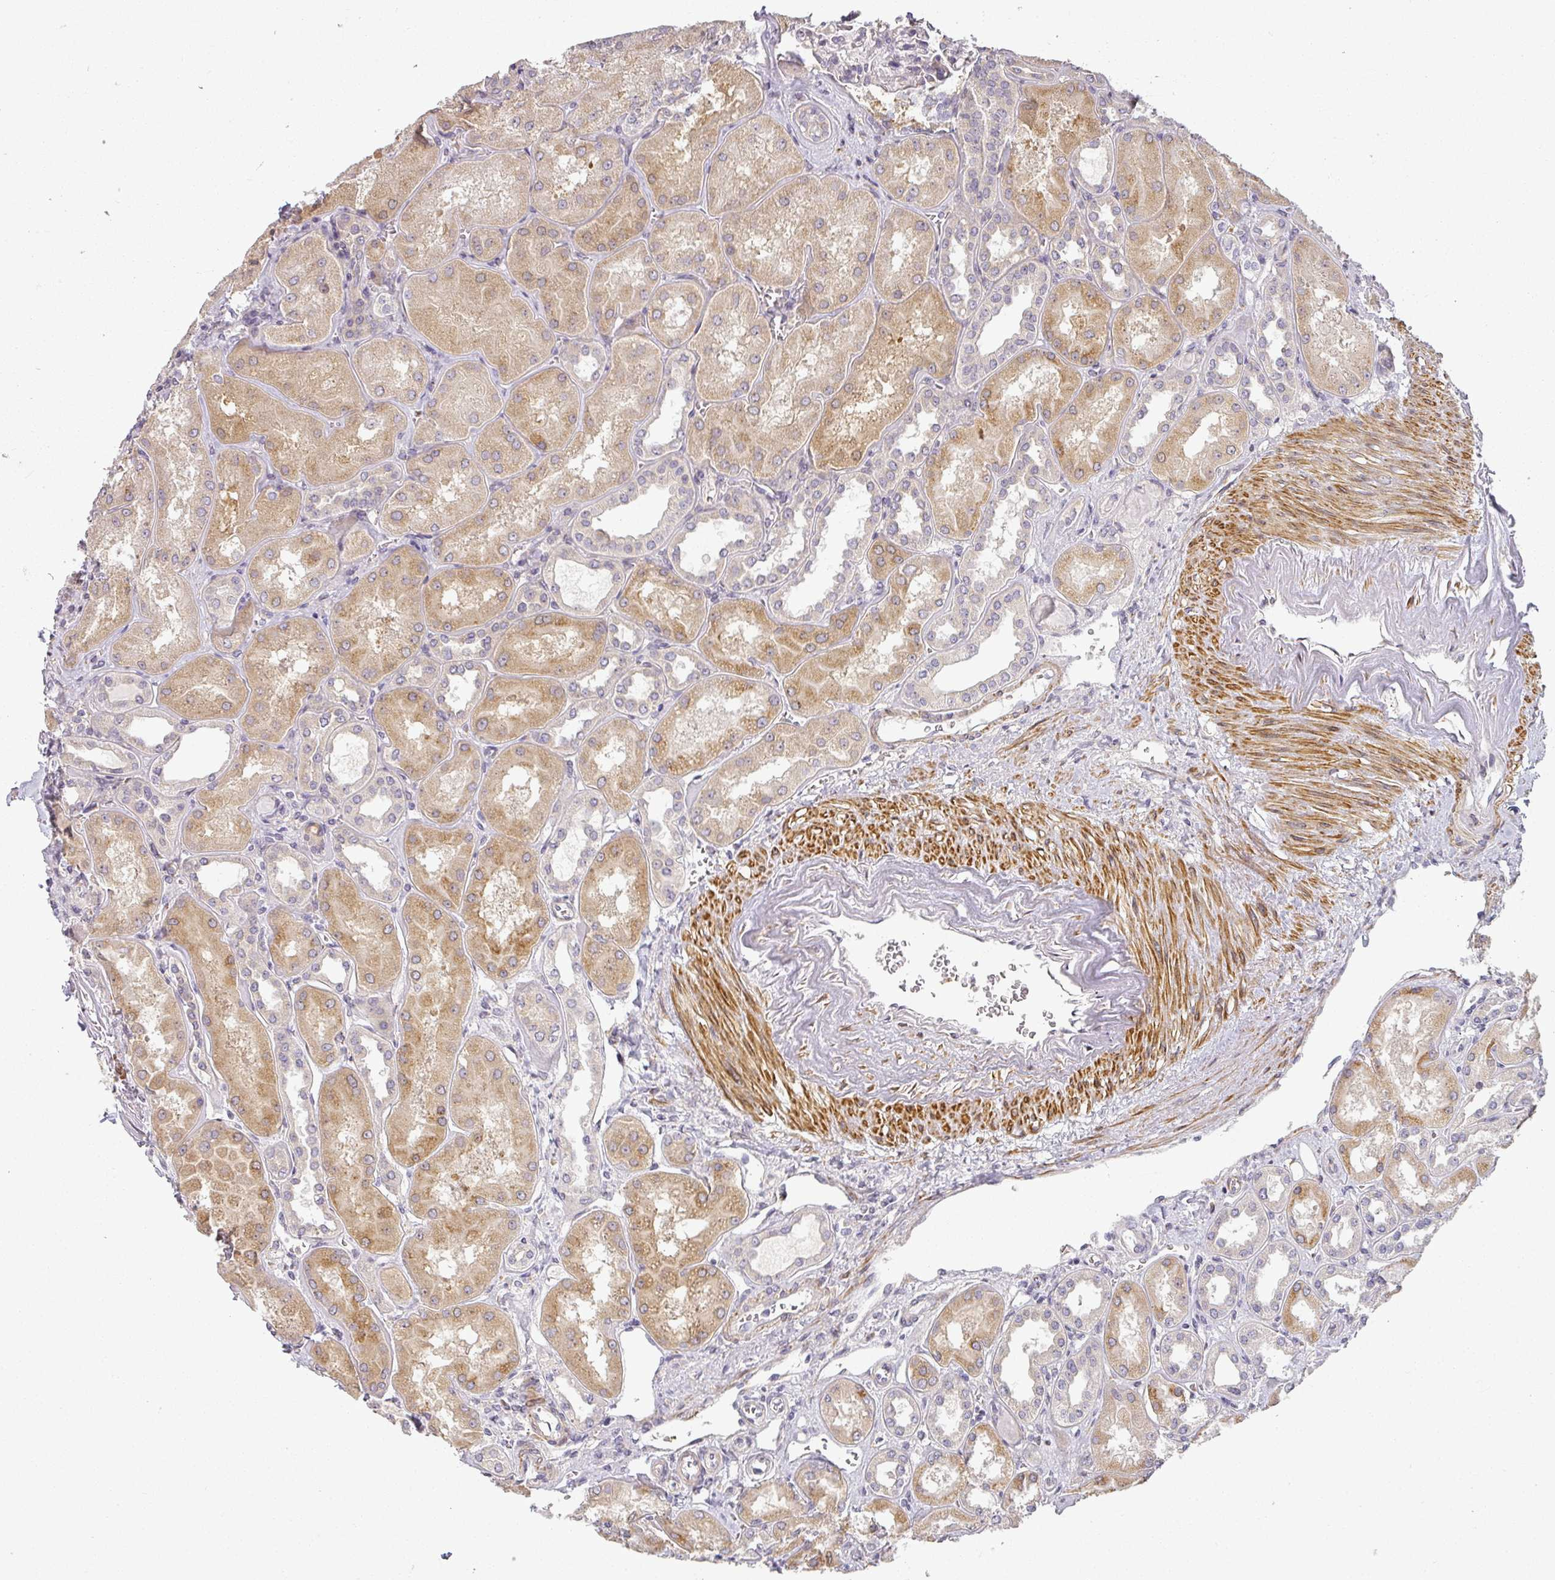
{"staining": {"intensity": "negative", "quantity": "none", "location": "none"}, "tissue": "kidney", "cell_type": "Cells in glomeruli", "image_type": "normal", "snomed": [{"axis": "morphology", "description": "Normal tissue, NOS"}, {"axis": "topography", "description": "Kidney"}], "caption": "Kidney was stained to show a protein in brown. There is no significant positivity in cells in glomeruli. (DAB (3,3'-diaminobenzidine) immunohistochemistry (IHC) with hematoxylin counter stain).", "gene": "CCDC144A", "patient": {"sex": "male", "age": 61}}